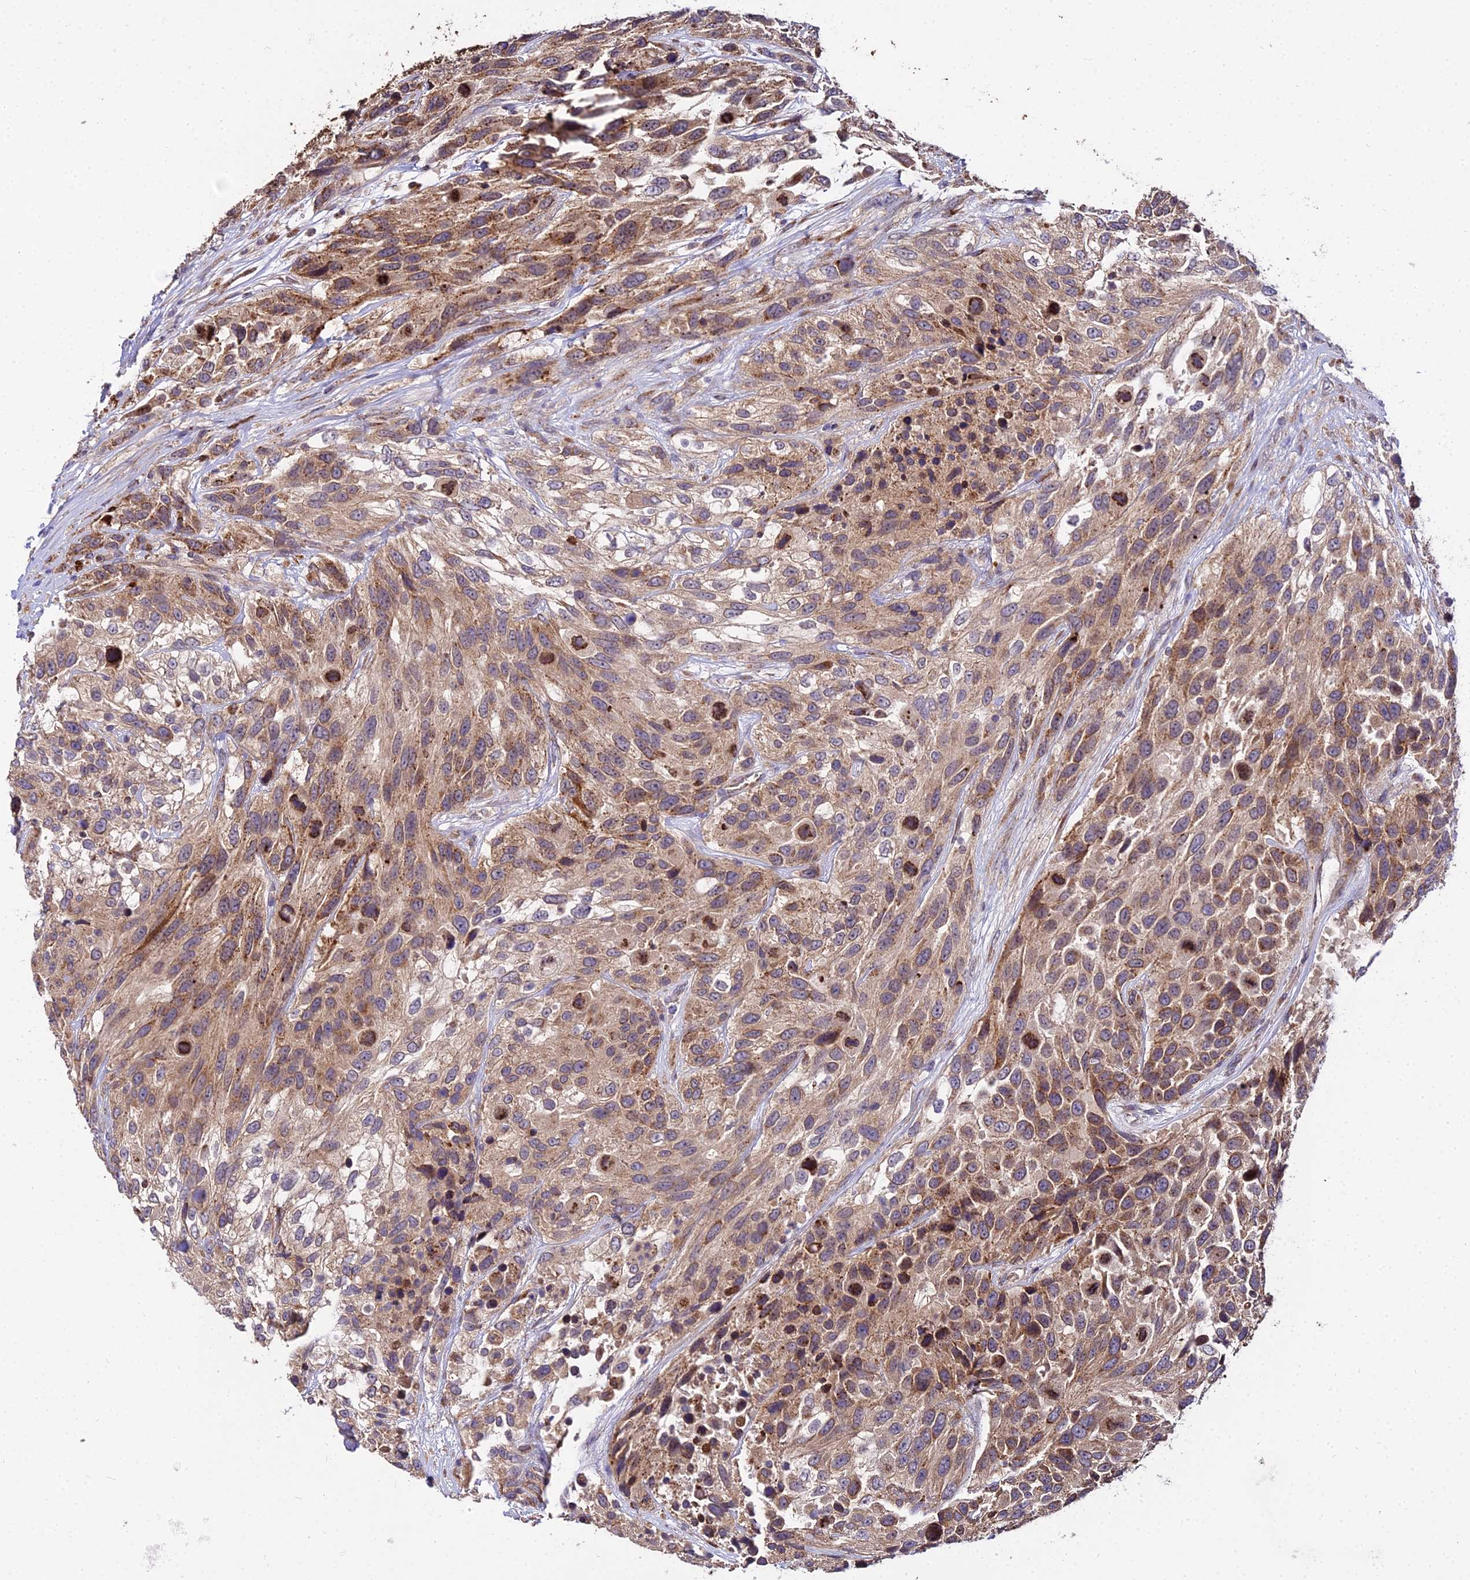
{"staining": {"intensity": "moderate", "quantity": ">75%", "location": "cytoplasmic/membranous"}, "tissue": "urothelial cancer", "cell_type": "Tumor cells", "image_type": "cancer", "snomed": [{"axis": "morphology", "description": "Urothelial carcinoma, High grade"}, {"axis": "topography", "description": "Urinary bladder"}], "caption": "A photomicrograph of urothelial cancer stained for a protein displays moderate cytoplasmic/membranous brown staining in tumor cells.", "gene": "PEX19", "patient": {"sex": "female", "age": 70}}